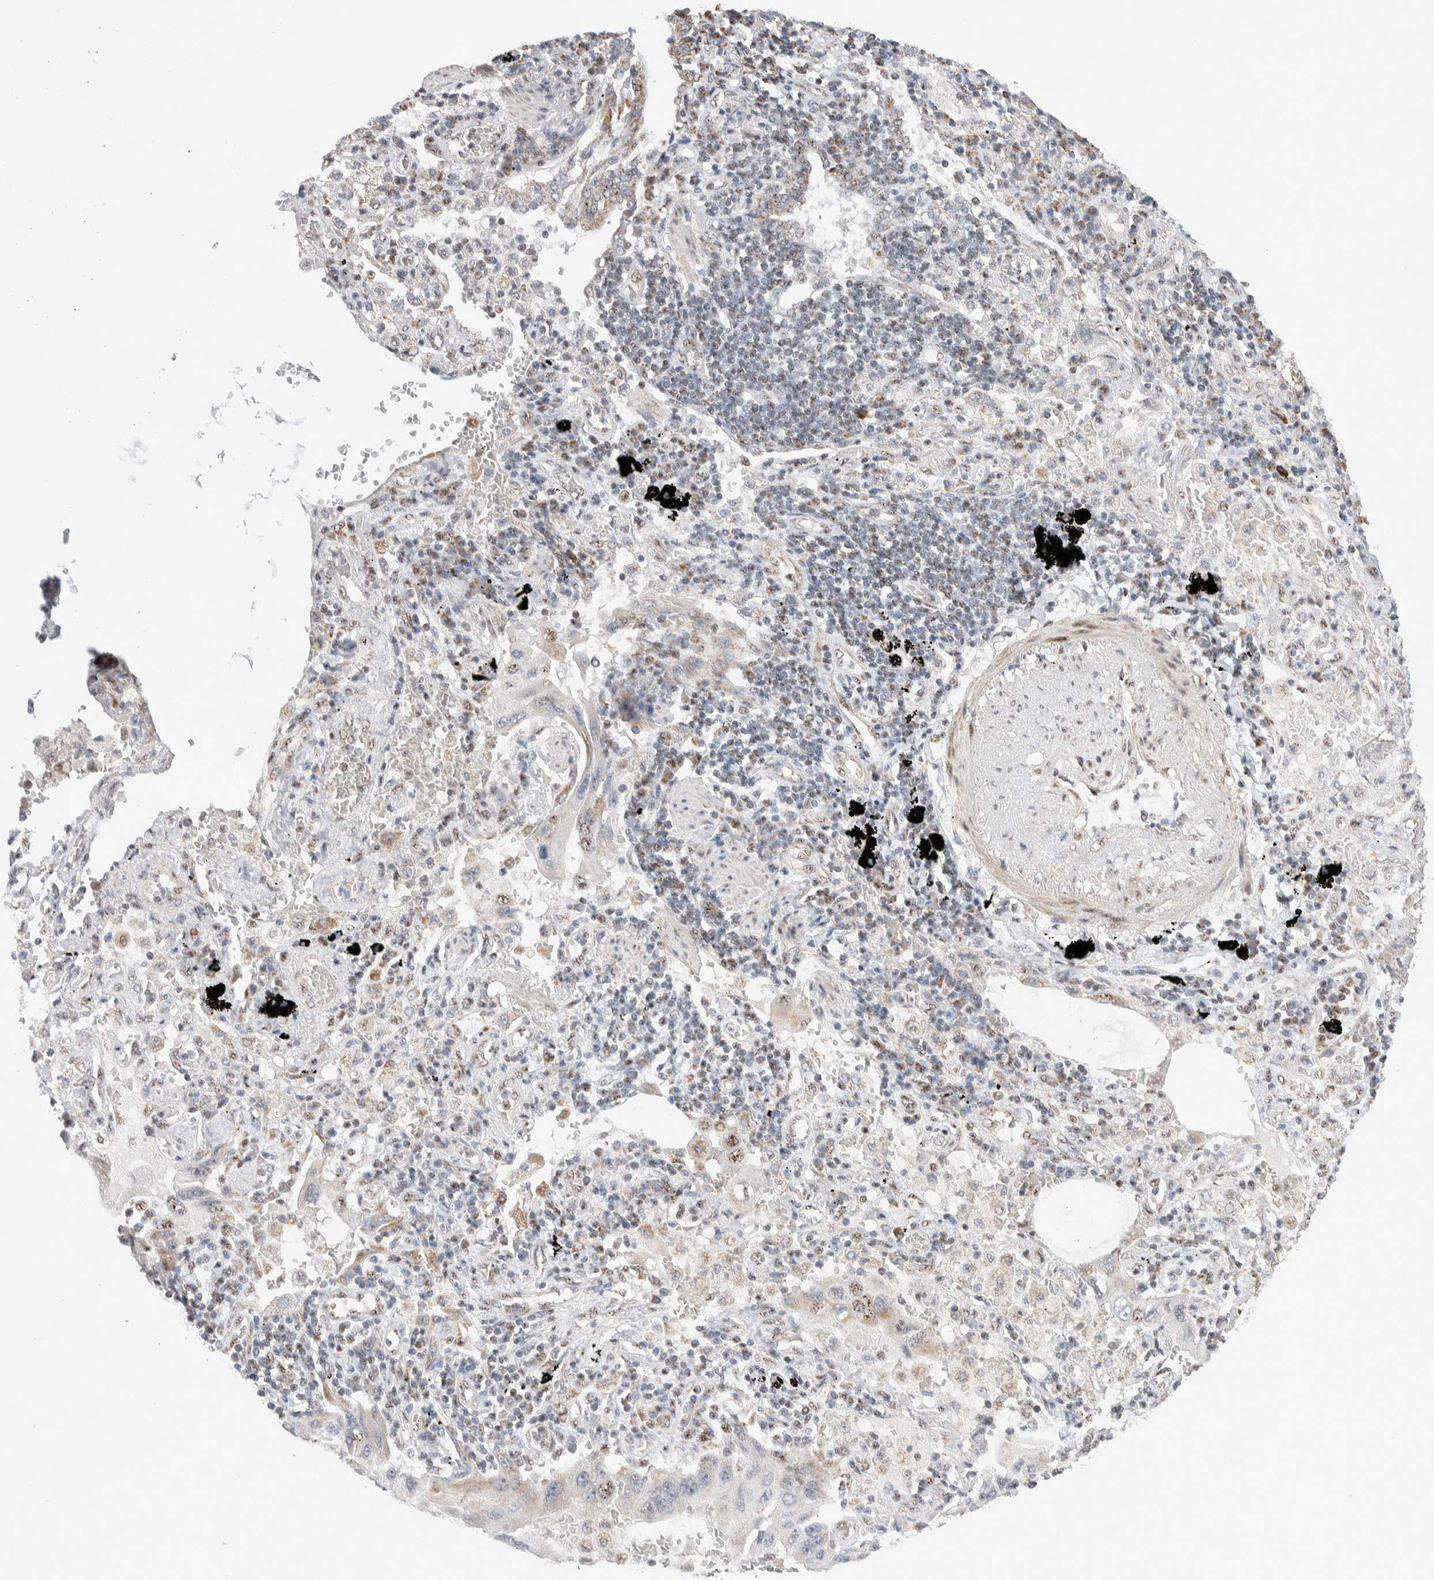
{"staining": {"intensity": "weak", "quantity": "25%-75%", "location": "cytoplasmic/membranous"}, "tissue": "lung cancer", "cell_type": "Tumor cells", "image_type": "cancer", "snomed": [{"axis": "morphology", "description": "Adenocarcinoma, NOS"}, {"axis": "topography", "description": "Lung"}], "caption": "An immunohistochemistry image of neoplastic tissue is shown. Protein staining in brown labels weak cytoplasmic/membranous positivity in lung adenocarcinoma within tumor cells.", "gene": "ZNF695", "patient": {"sex": "female", "age": 65}}